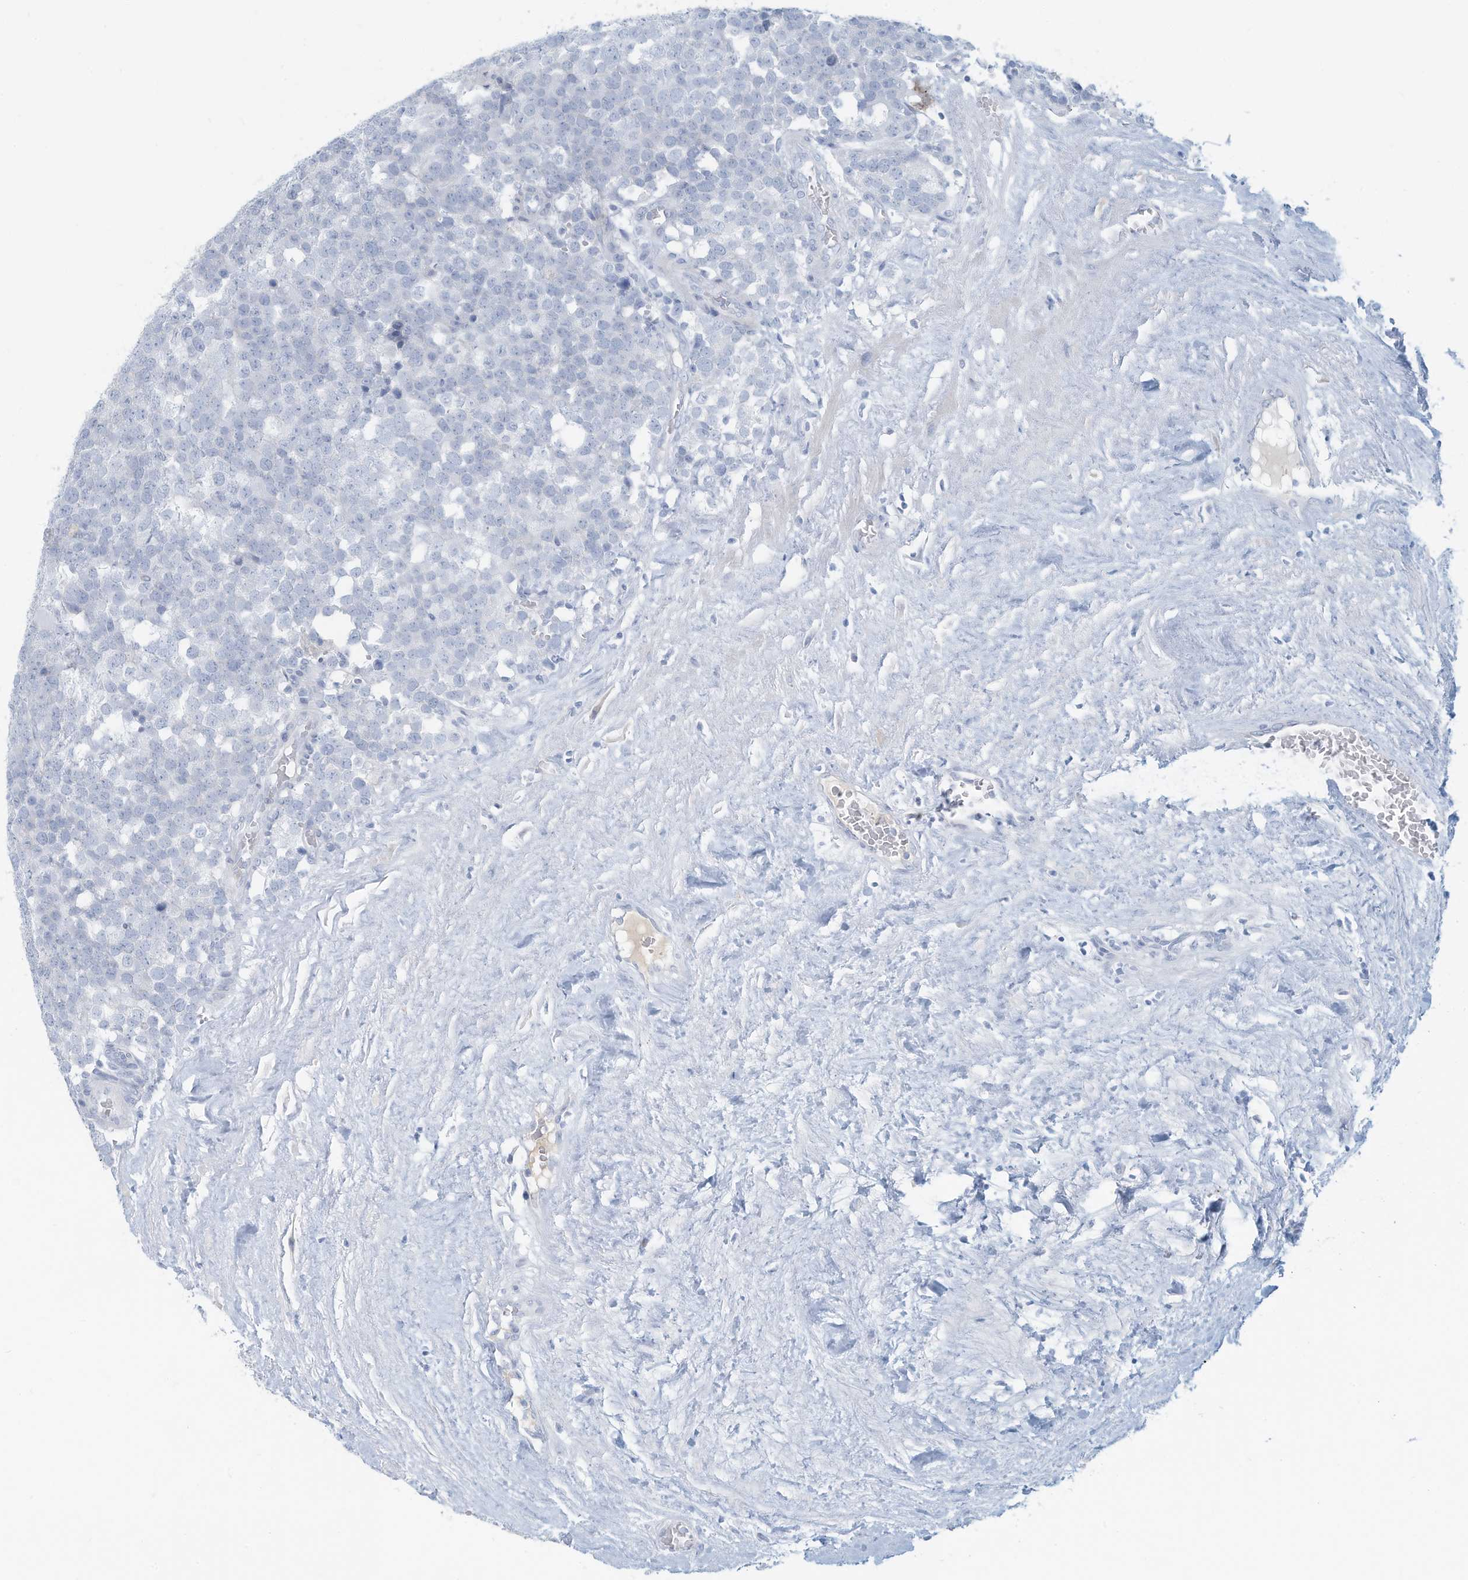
{"staining": {"intensity": "negative", "quantity": "none", "location": "none"}, "tissue": "testis cancer", "cell_type": "Tumor cells", "image_type": "cancer", "snomed": [{"axis": "morphology", "description": "Seminoma, NOS"}, {"axis": "topography", "description": "Testis"}], "caption": "Immunohistochemical staining of testis cancer displays no significant expression in tumor cells. The staining is performed using DAB brown chromogen with nuclei counter-stained in using hematoxylin.", "gene": "ERI2", "patient": {"sex": "male", "age": 71}}